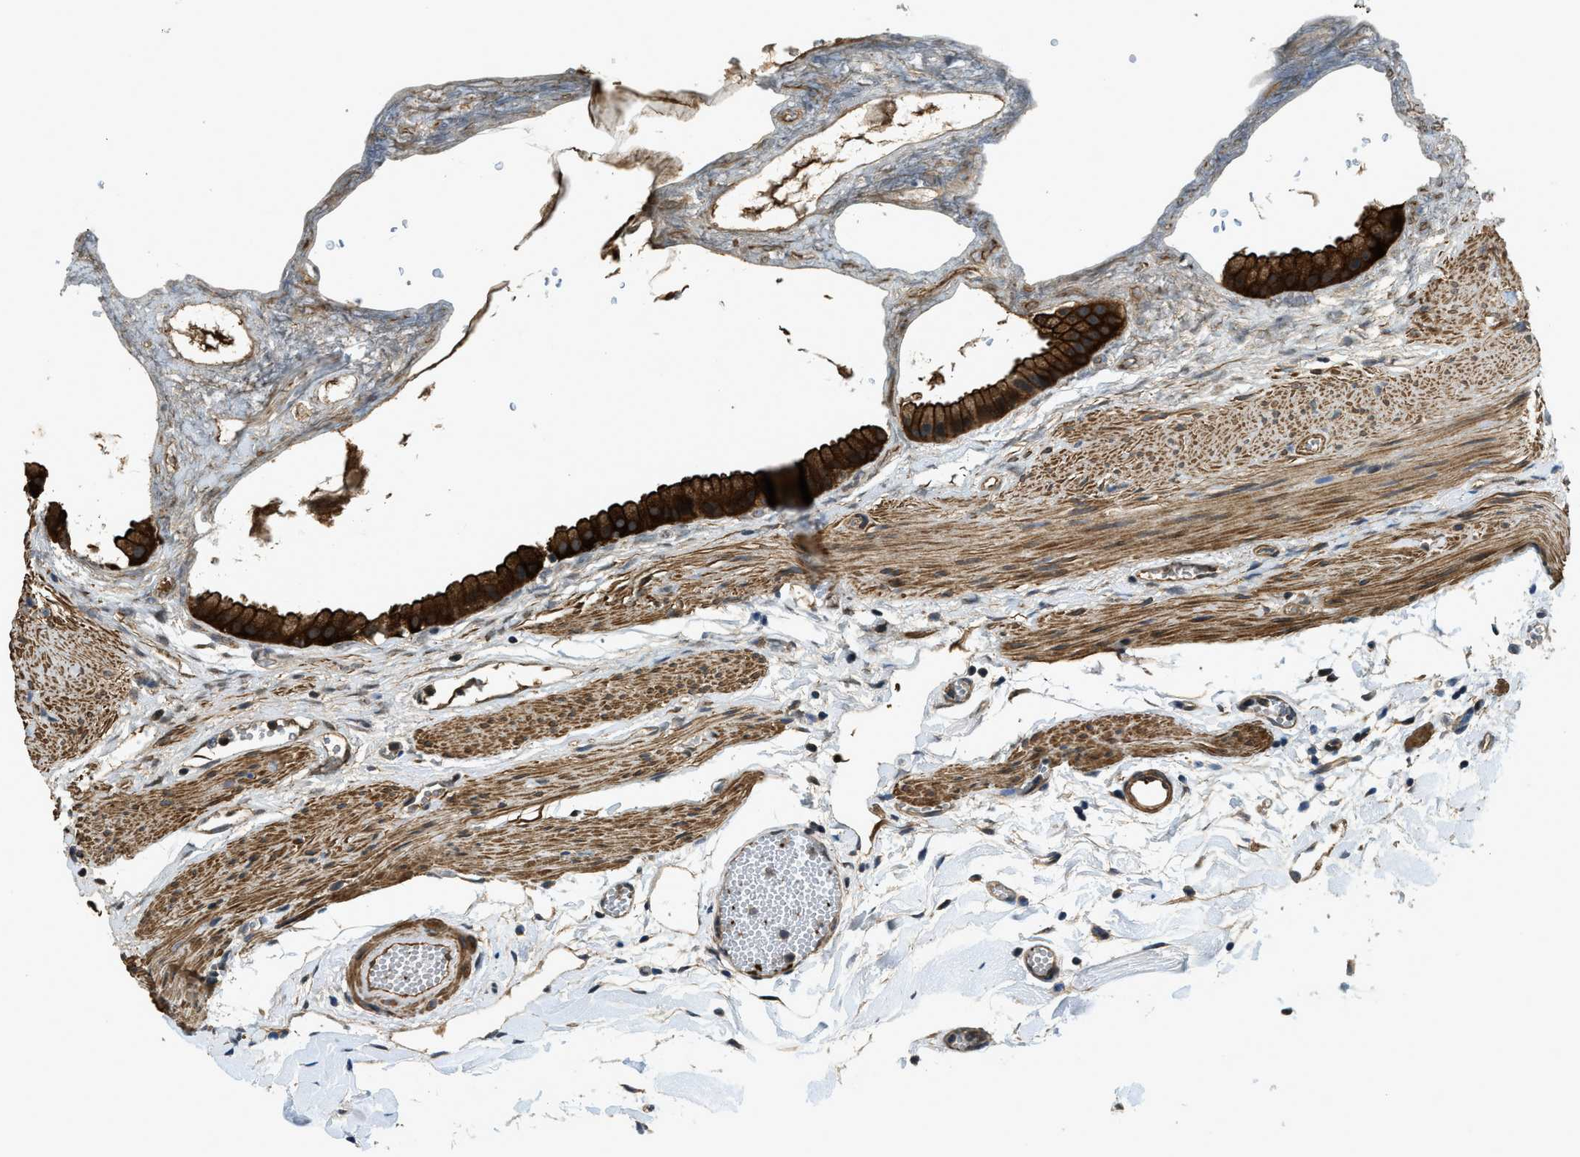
{"staining": {"intensity": "strong", "quantity": ">75%", "location": "cytoplasmic/membranous"}, "tissue": "gallbladder", "cell_type": "Glandular cells", "image_type": "normal", "snomed": [{"axis": "morphology", "description": "Normal tissue, NOS"}, {"axis": "topography", "description": "Gallbladder"}], "caption": "Glandular cells show strong cytoplasmic/membranous positivity in approximately >75% of cells in normal gallbladder. The staining is performed using DAB (3,3'-diaminobenzidine) brown chromogen to label protein expression. The nuclei are counter-stained blue using hematoxylin.", "gene": "CGN", "patient": {"sex": "female", "age": 64}}